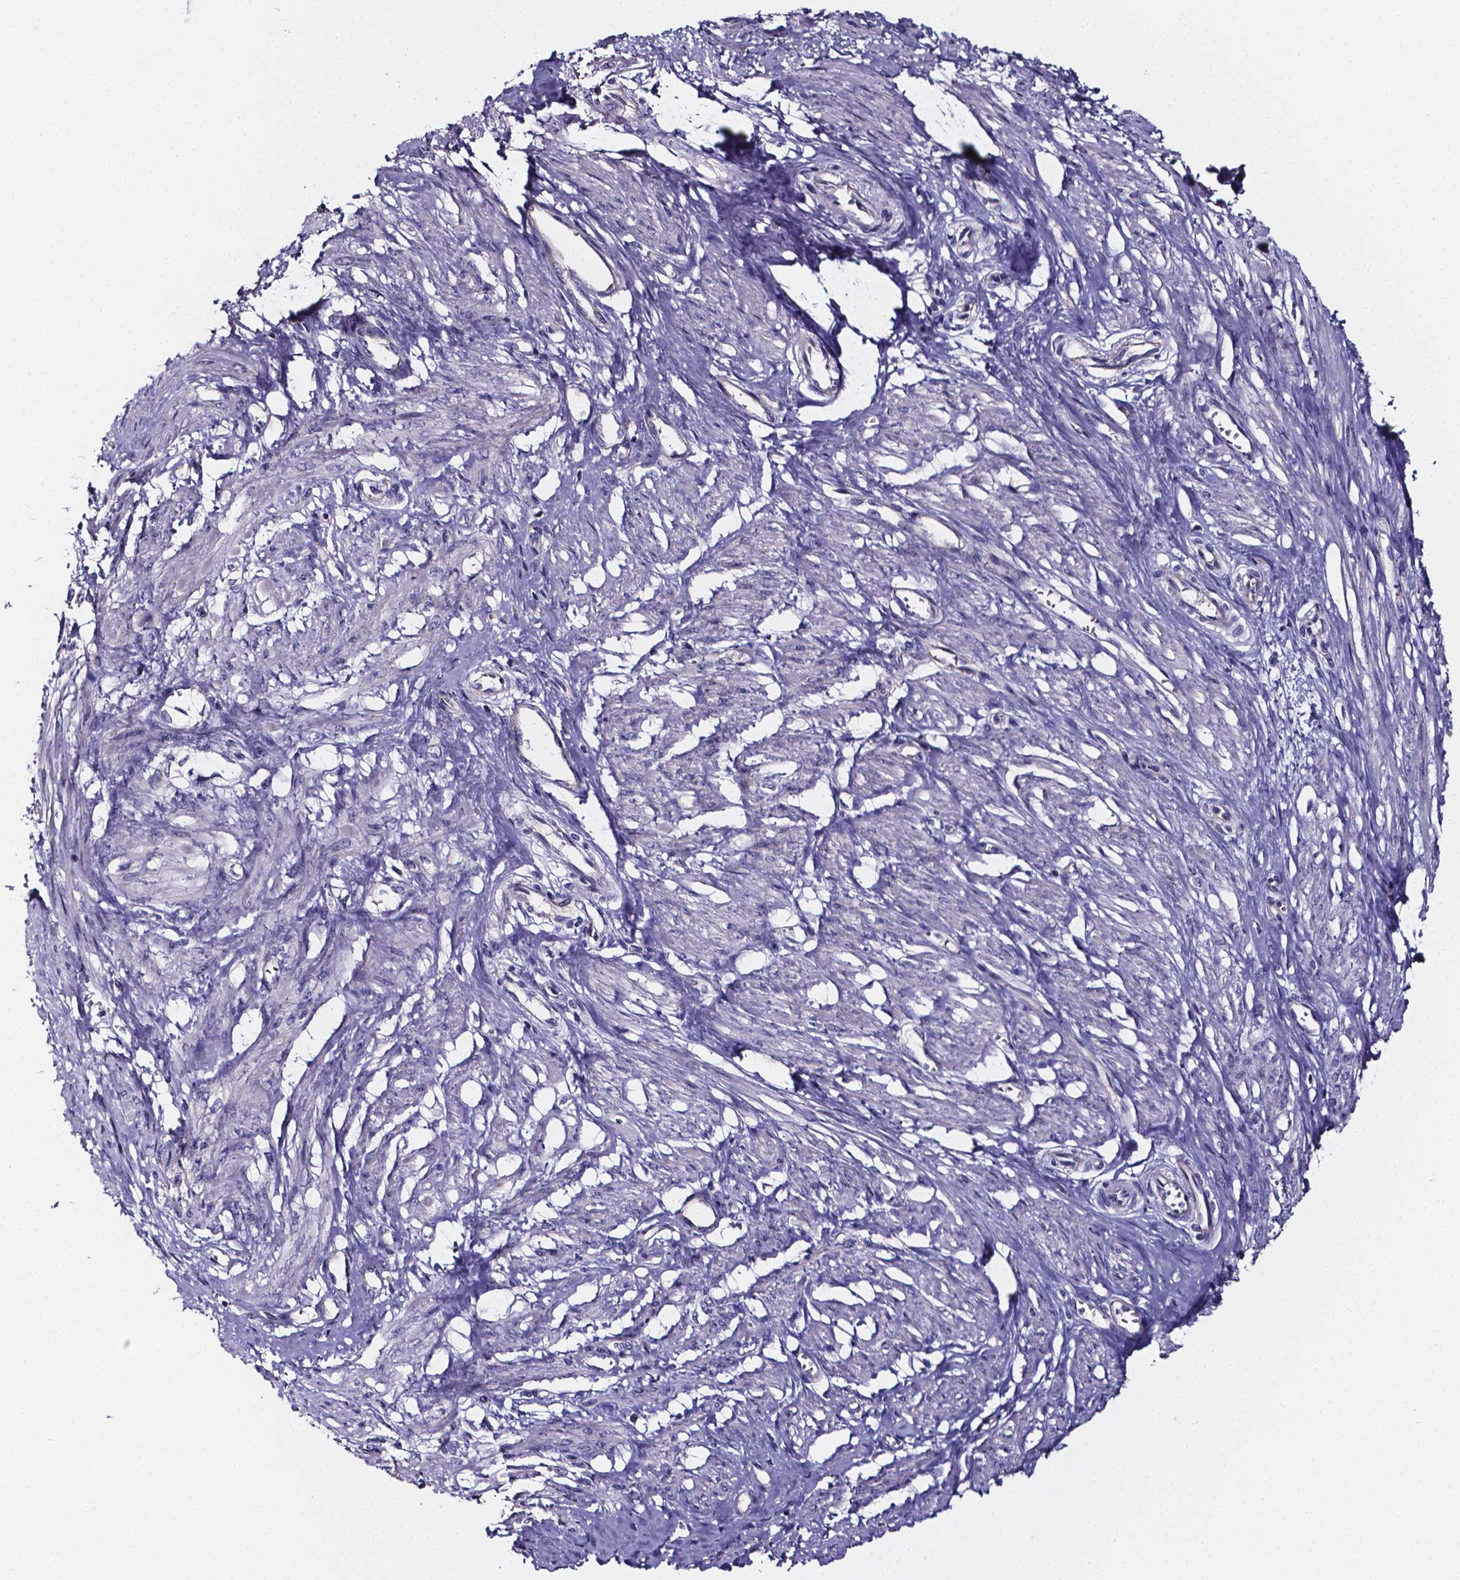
{"staining": {"intensity": "negative", "quantity": "none", "location": "none"}, "tissue": "smooth muscle", "cell_type": "Smooth muscle cells", "image_type": "normal", "snomed": [{"axis": "morphology", "description": "Normal tissue, NOS"}, {"axis": "topography", "description": "Smooth muscle"}, {"axis": "topography", "description": "Uterus"}], "caption": "Human smooth muscle stained for a protein using immunohistochemistry exhibits no positivity in smooth muscle cells.", "gene": "CACNG8", "patient": {"sex": "female", "age": 39}}